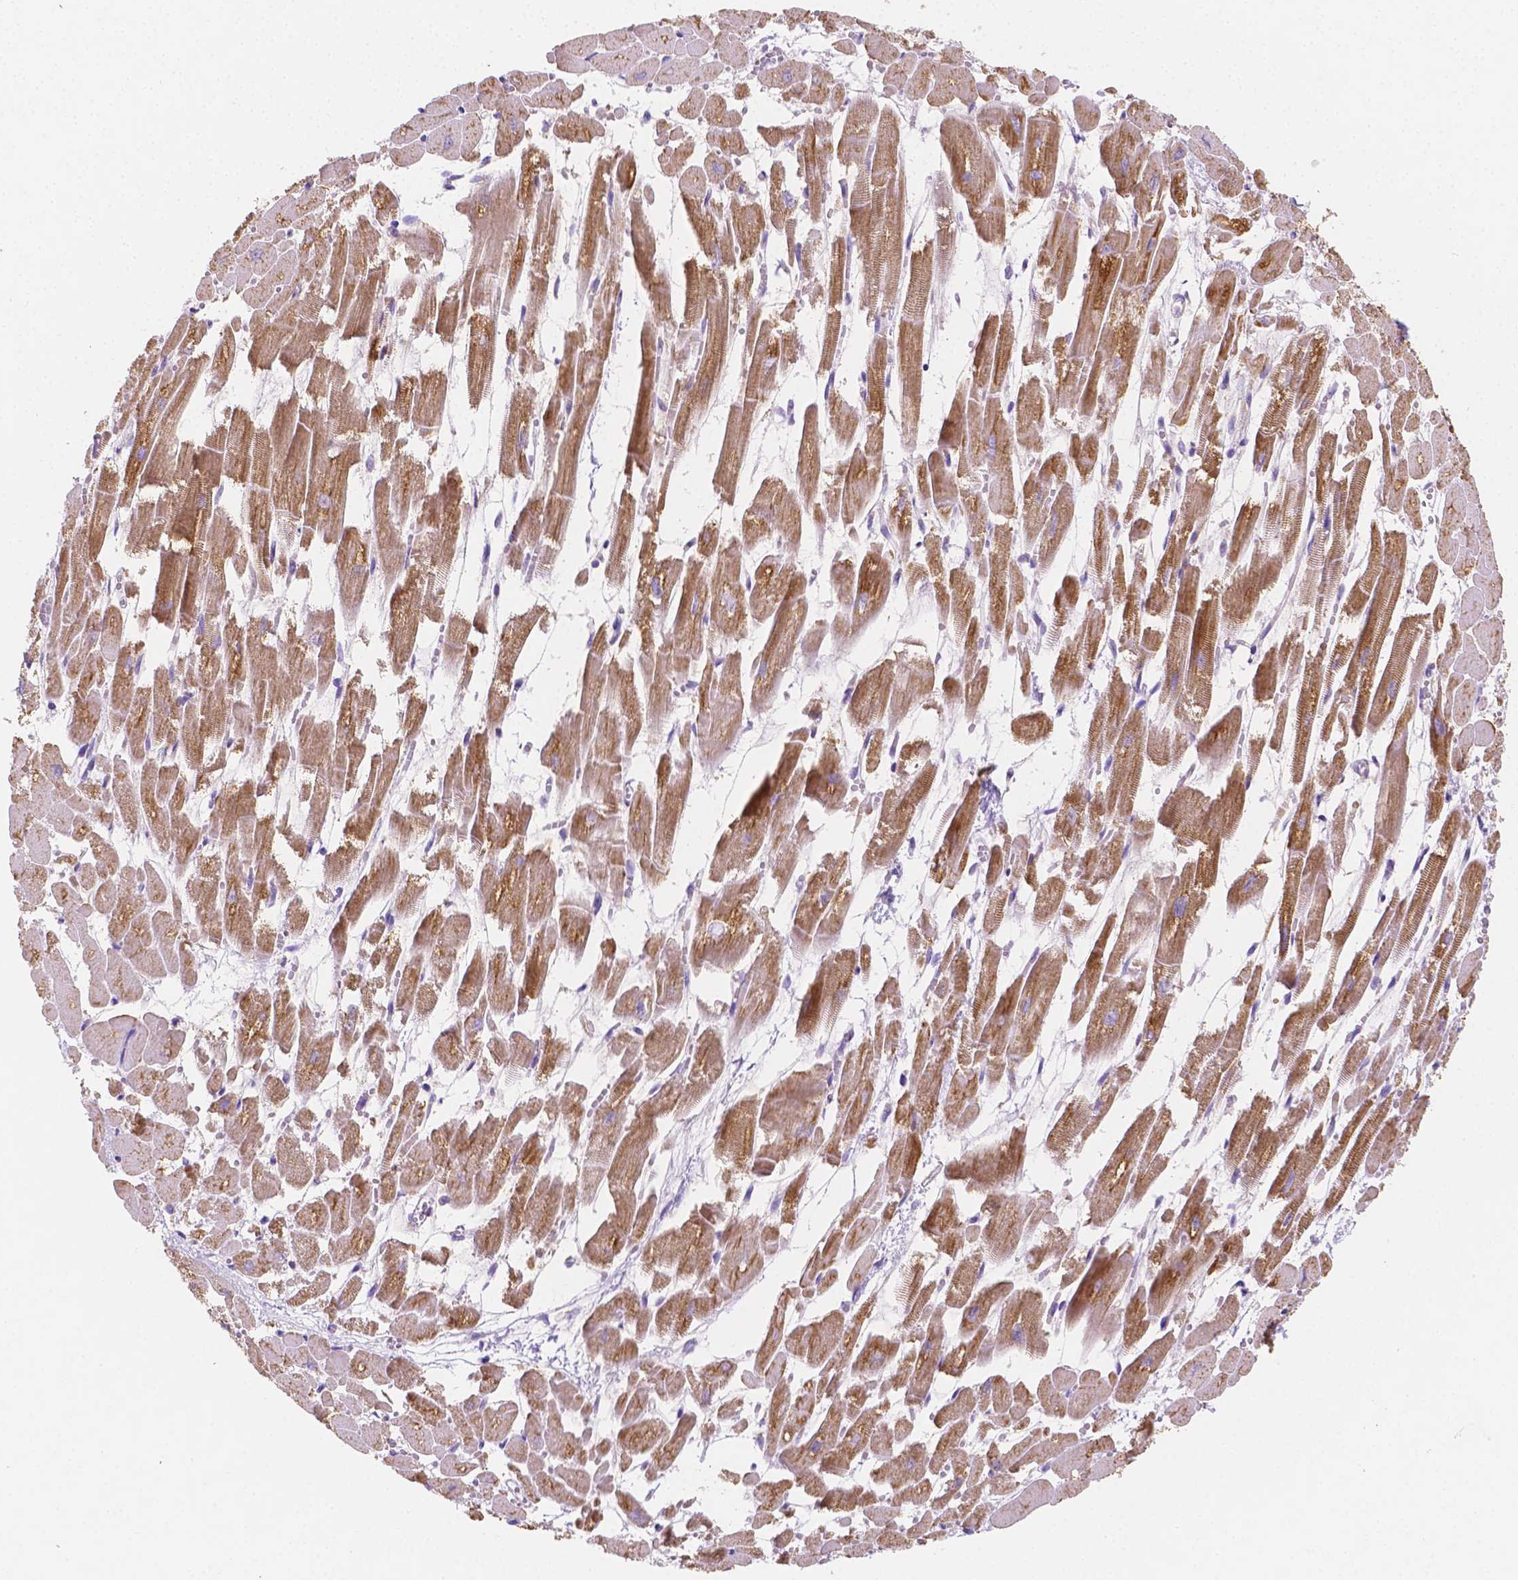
{"staining": {"intensity": "moderate", "quantity": ">75%", "location": "cytoplasmic/membranous"}, "tissue": "heart muscle", "cell_type": "Cardiomyocytes", "image_type": "normal", "snomed": [{"axis": "morphology", "description": "Normal tissue, NOS"}, {"axis": "topography", "description": "Heart"}], "caption": "Protein analysis of normal heart muscle exhibits moderate cytoplasmic/membranous positivity in approximately >75% of cardiomyocytes. The protein of interest is shown in brown color, while the nuclei are stained blue.", "gene": "SGTB", "patient": {"sex": "female", "age": 52}}